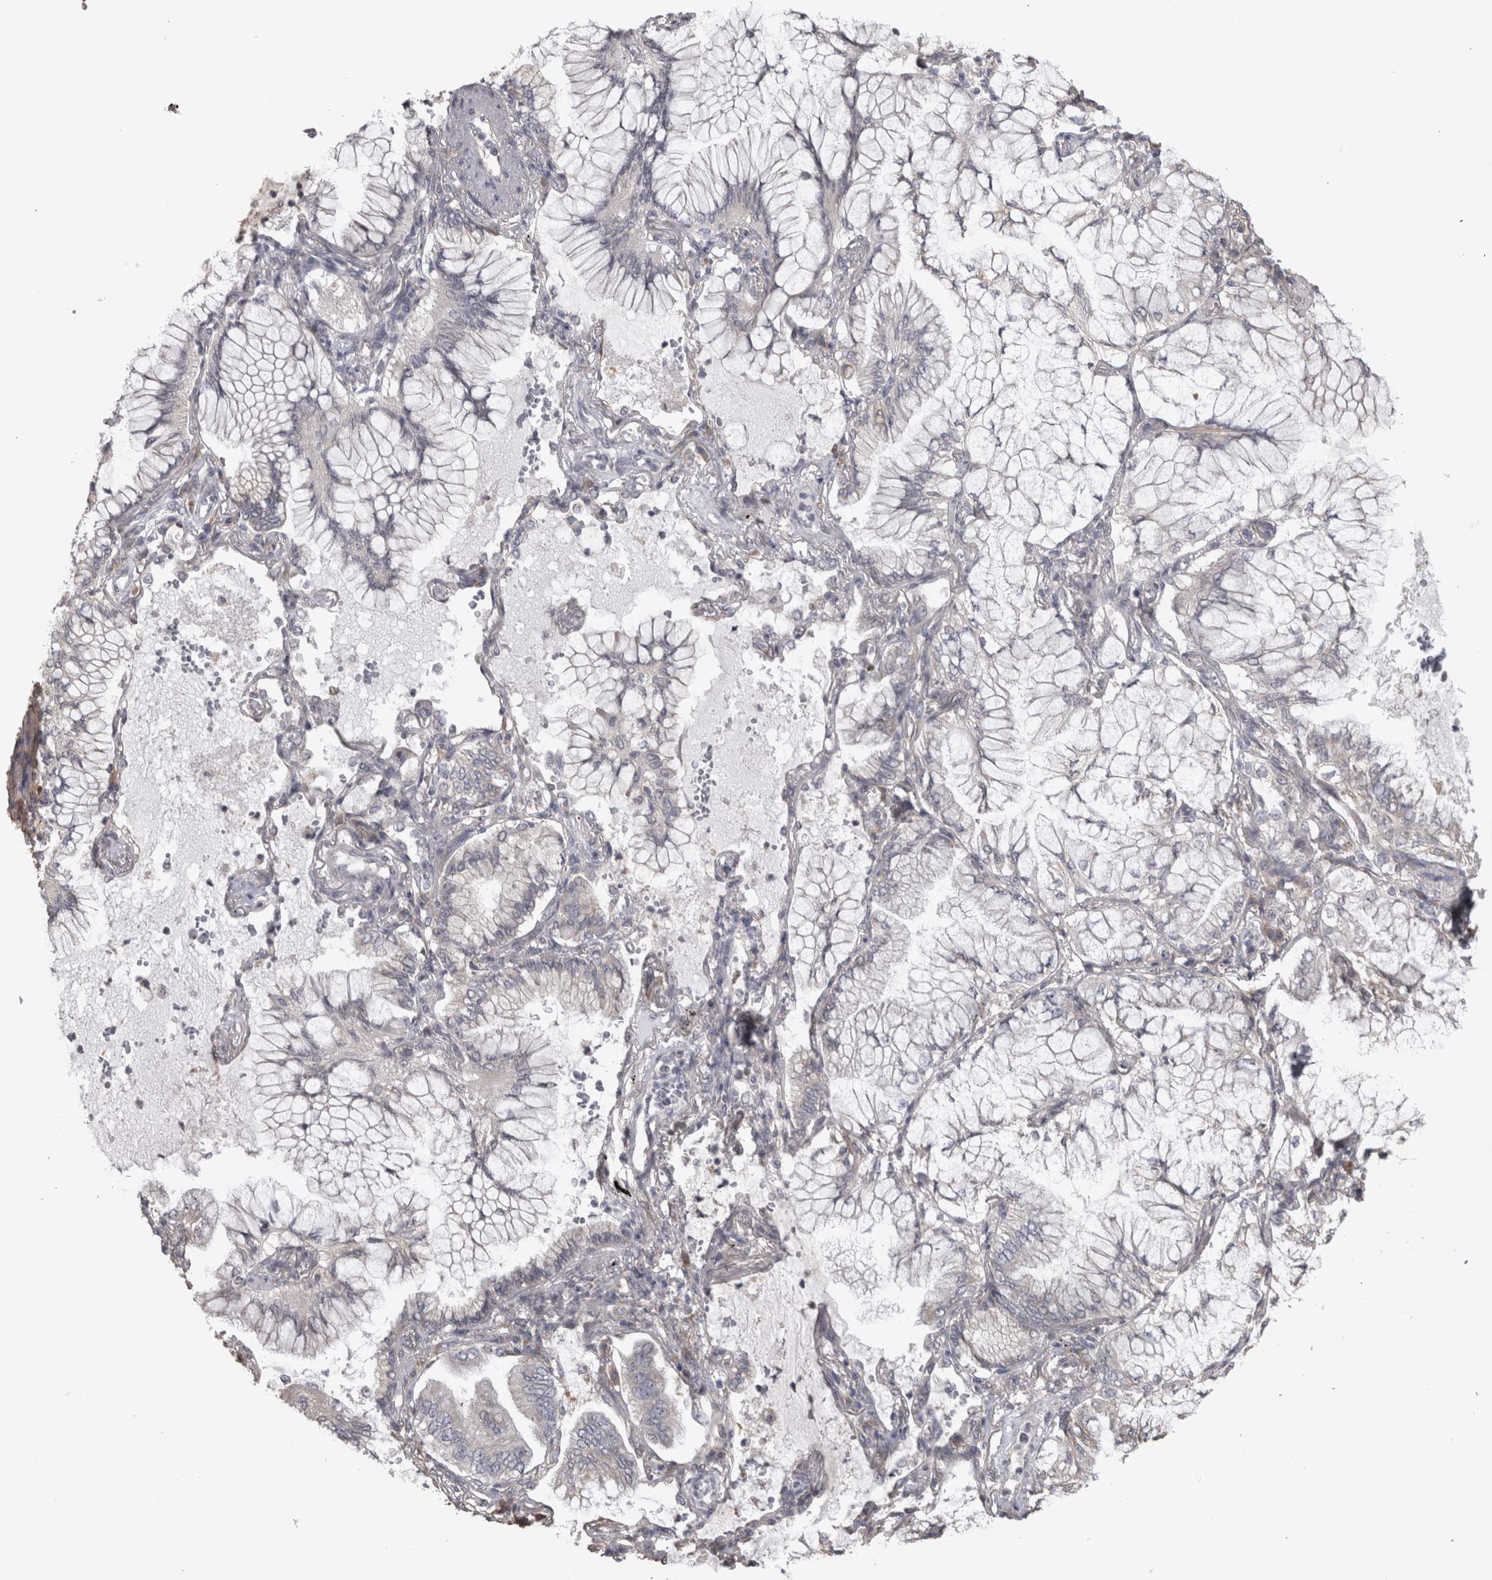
{"staining": {"intensity": "negative", "quantity": "none", "location": "none"}, "tissue": "lung cancer", "cell_type": "Tumor cells", "image_type": "cancer", "snomed": [{"axis": "morphology", "description": "Adenocarcinoma, NOS"}, {"axis": "topography", "description": "Lung"}], "caption": "High power microscopy micrograph of an IHC micrograph of adenocarcinoma (lung), revealing no significant staining in tumor cells.", "gene": "RAB29", "patient": {"sex": "female", "age": 70}}